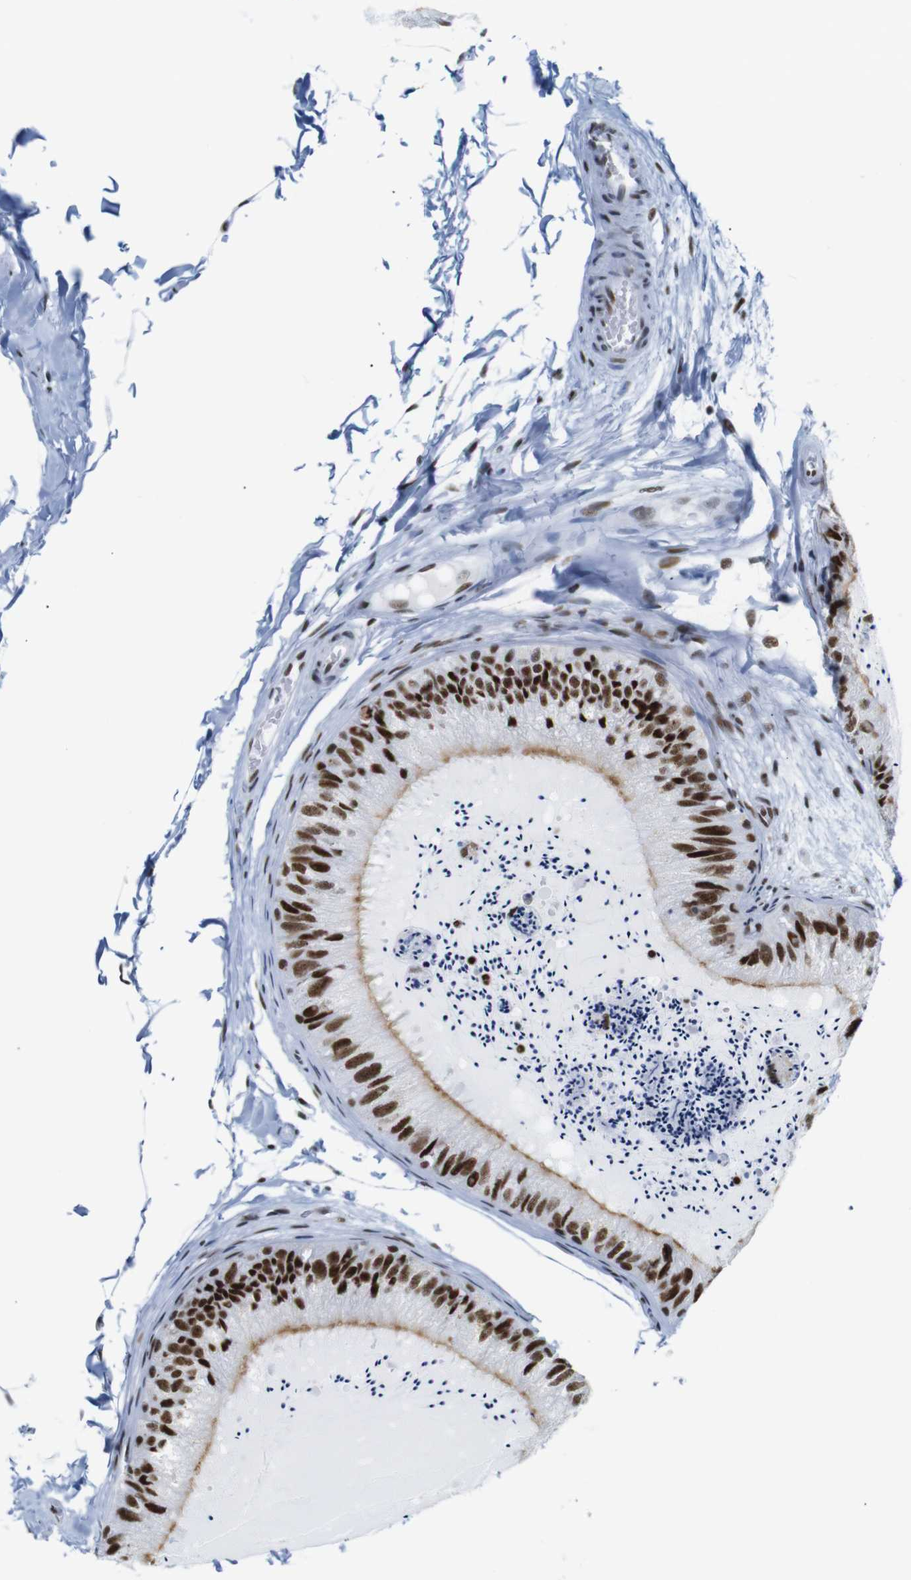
{"staining": {"intensity": "strong", "quantity": ">75%", "location": "cytoplasmic/membranous,nuclear"}, "tissue": "epididymis", "cell_type": "Glandular cells", "image_type": "normal", "snomed": [{"axis": "morphology", "description": "Normal tissue, NOS"}, {"axis": "topography", "description": "Epididymis"}], "caption": "IHC micrograph of normal epididymis stained for a protein (brown), which displays high levels of strong cytoplasmic/membranous,nuclear positivity in approximately >75% of glandular cells.", "gene": "TRA2B", "patient": {"sex": "male", "age": 31}}